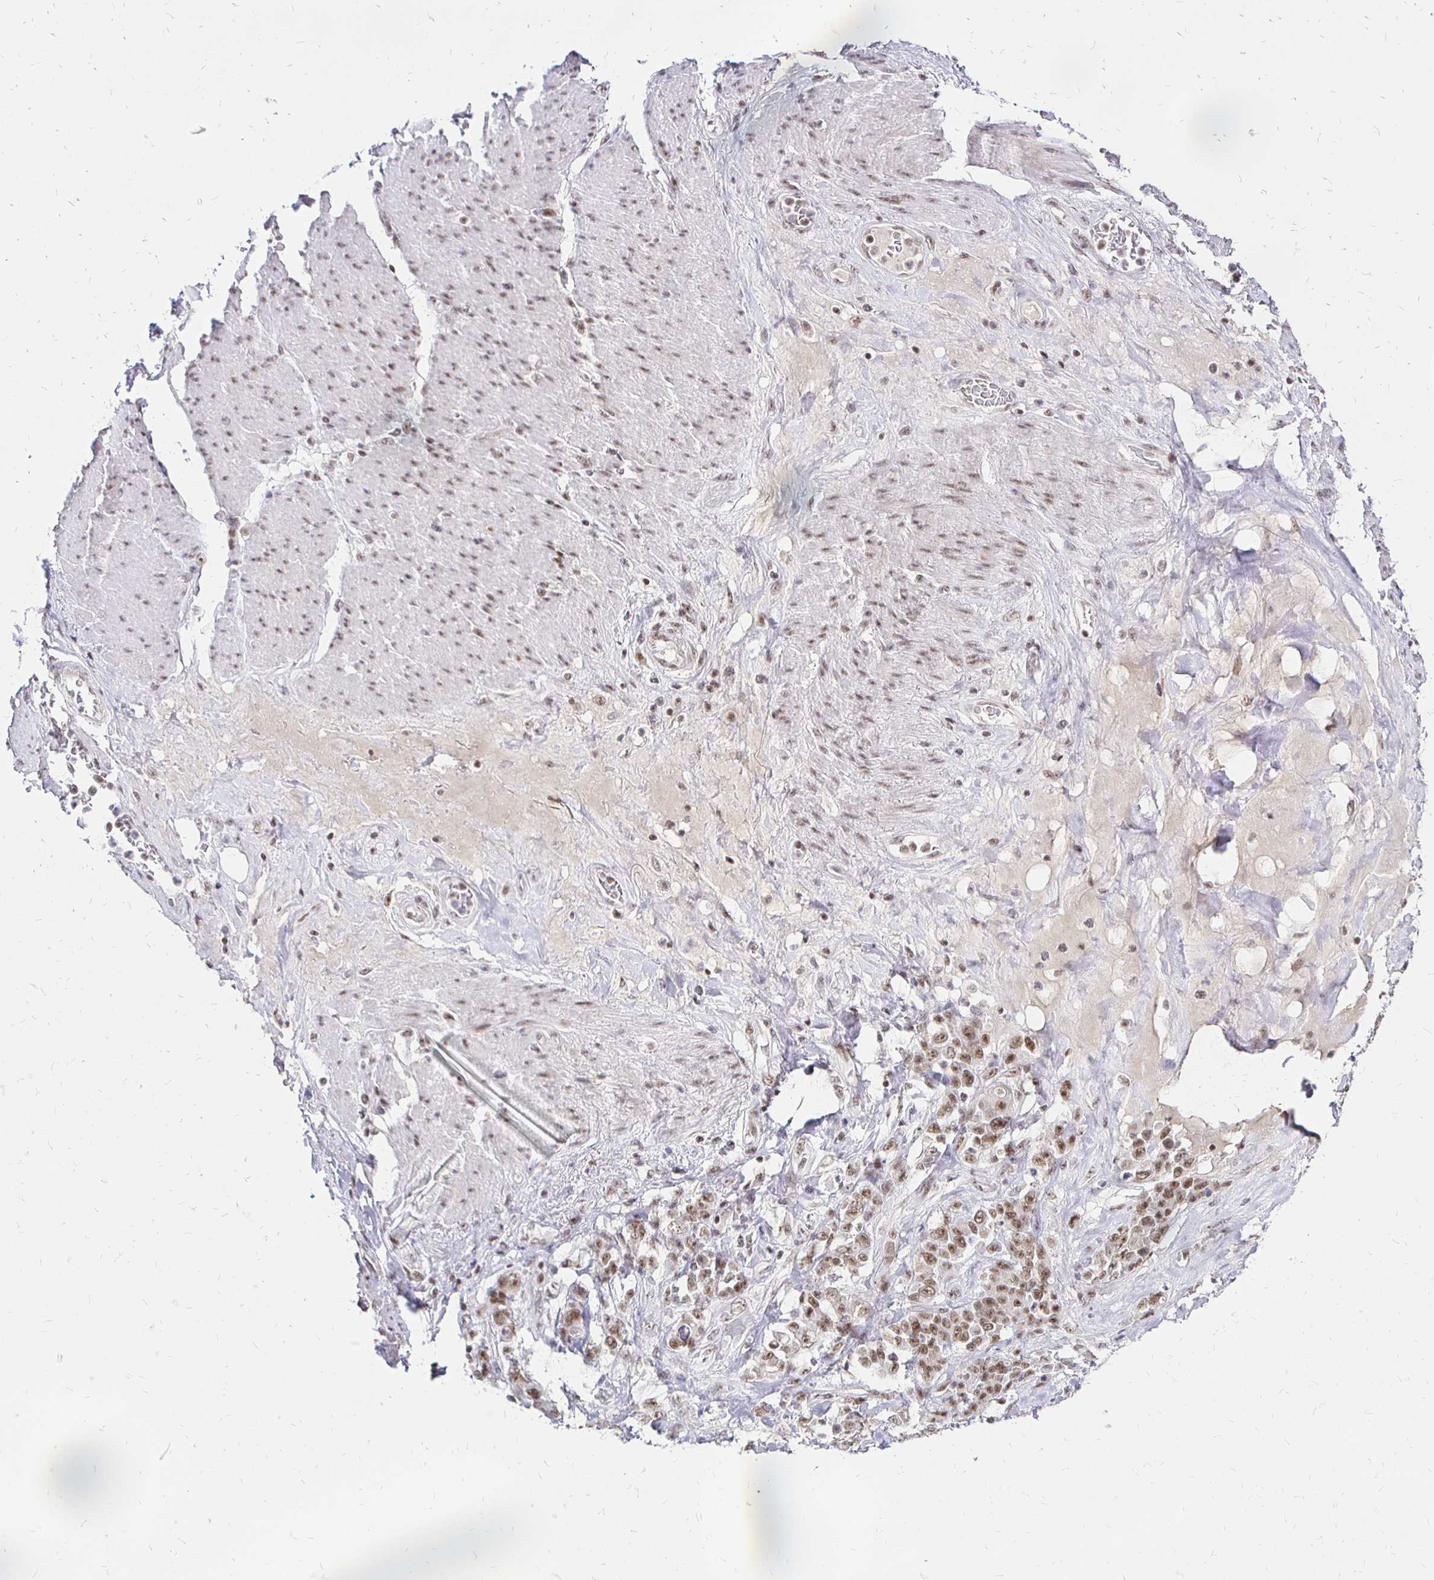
{"staining": {"intensity": "moderate", "quantity": ">75%", "location": "nuclear"}, "tissue": "stomach cancer", "cell_type": "Tumor cells", "image_type": "cancer", "snomed": [{"axis": "morphology", "description": "Adenocarcinoma, NOS"}, {"axis": "topography", "description": "Stomach"}], "caption": "This histopathology image reveals stomach cancer stained with immunohistochemistry (IHC) to label a protein in brown. The nuclear of tumor cells show moderate positivity for the protein. Nuclei are counter-stained blue.", "gene": "SIN3A", "patient": {"sex": "female", "age": 79}}